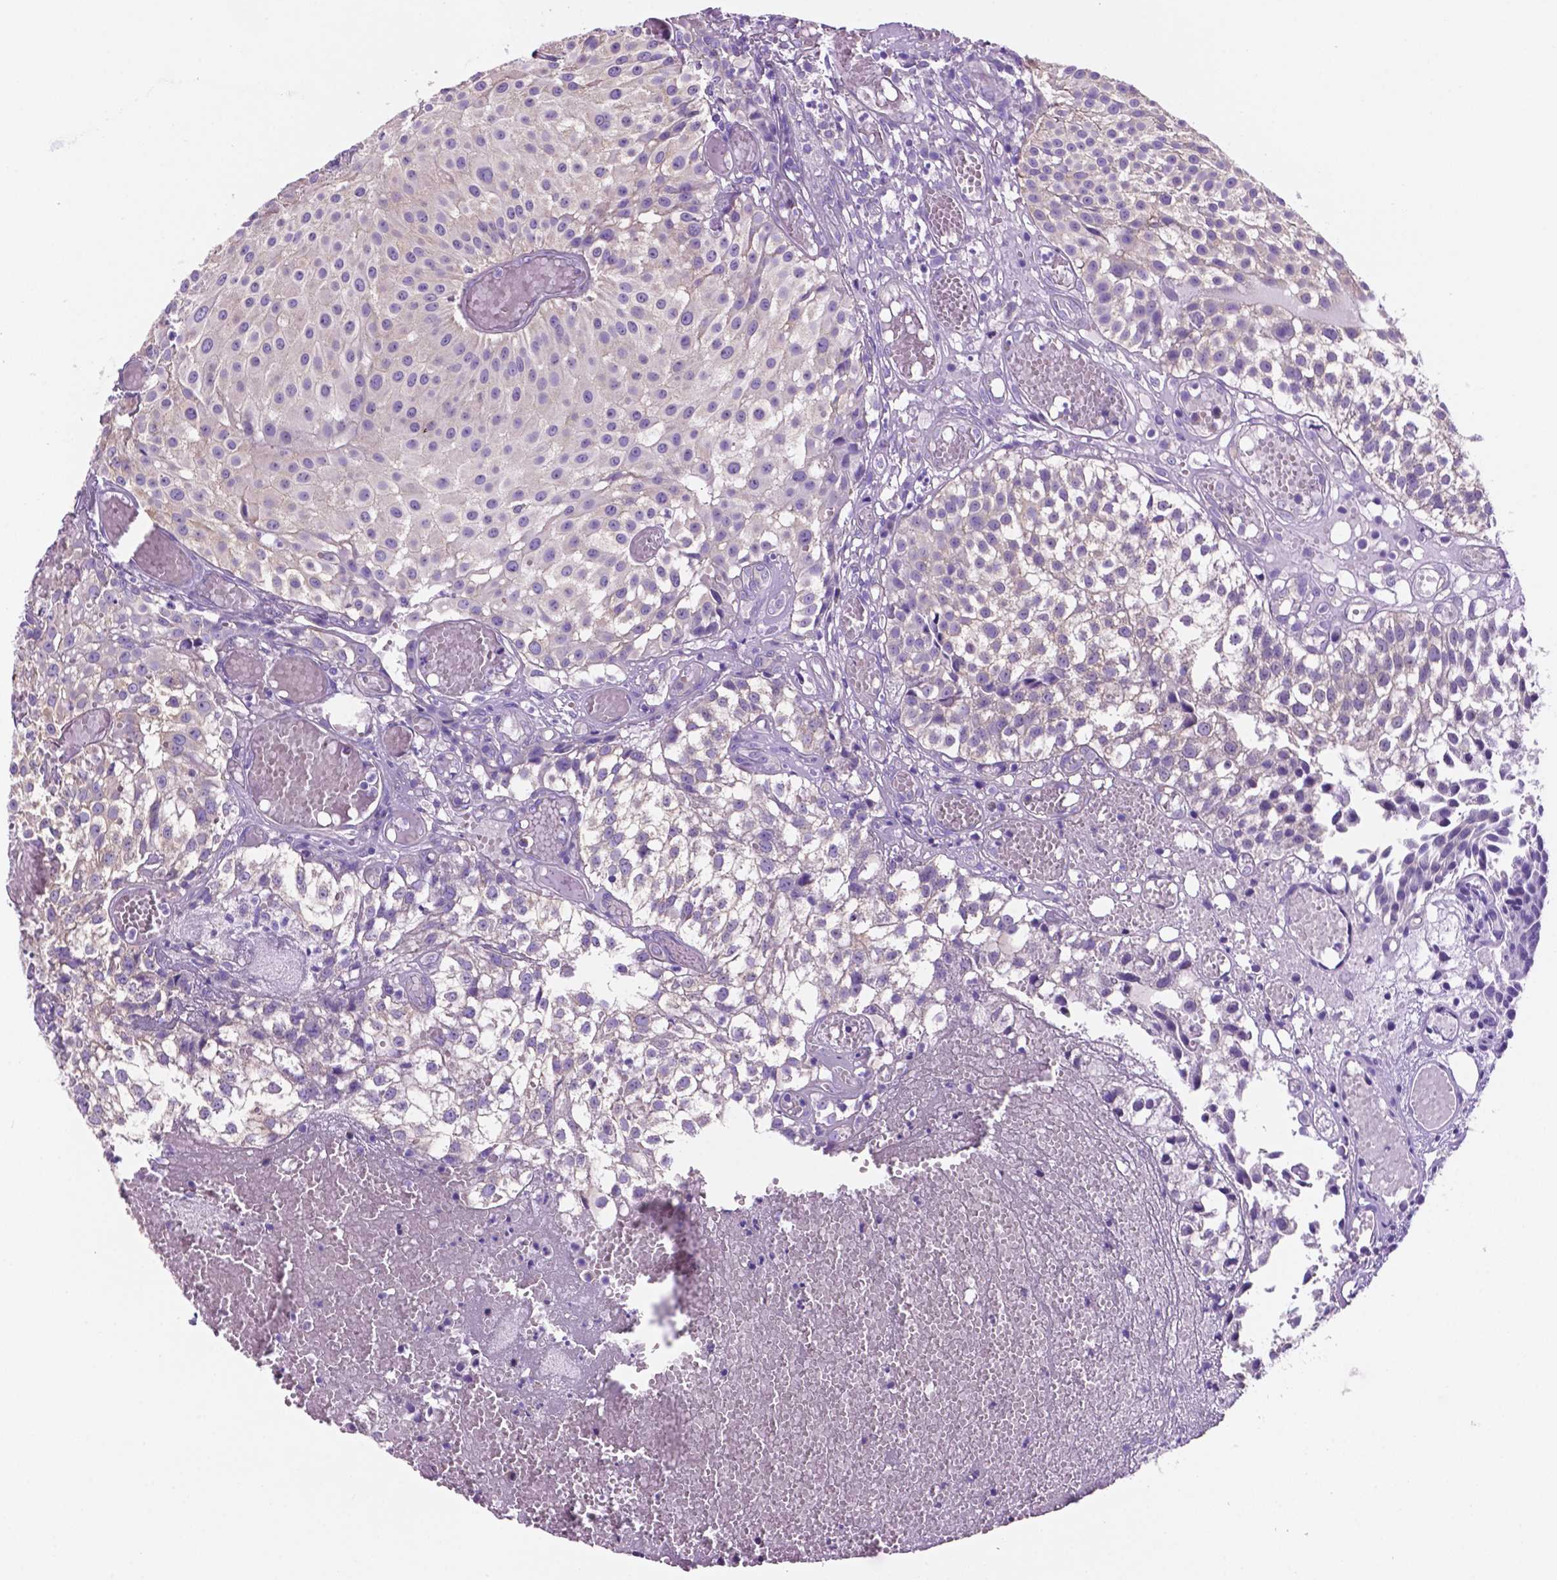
{"staining": {"intensity": "negative", "quantity": "none", "location": "none"}, "tissue": "urothelial cancer", "cell_type": "Tumor cells", "image_type": "cancer", "snomed": [{"axis": "morphology", "description": "Urothelial carcinoma, Low grade"}, {"axis": "topography", "description": "Urinary bladder"}], "caption": "Tumor cells are negative for brown protein staining in urothelial cancer.", "gene": "SPDYA", "patient": {"sex": "male", "age": 79}}